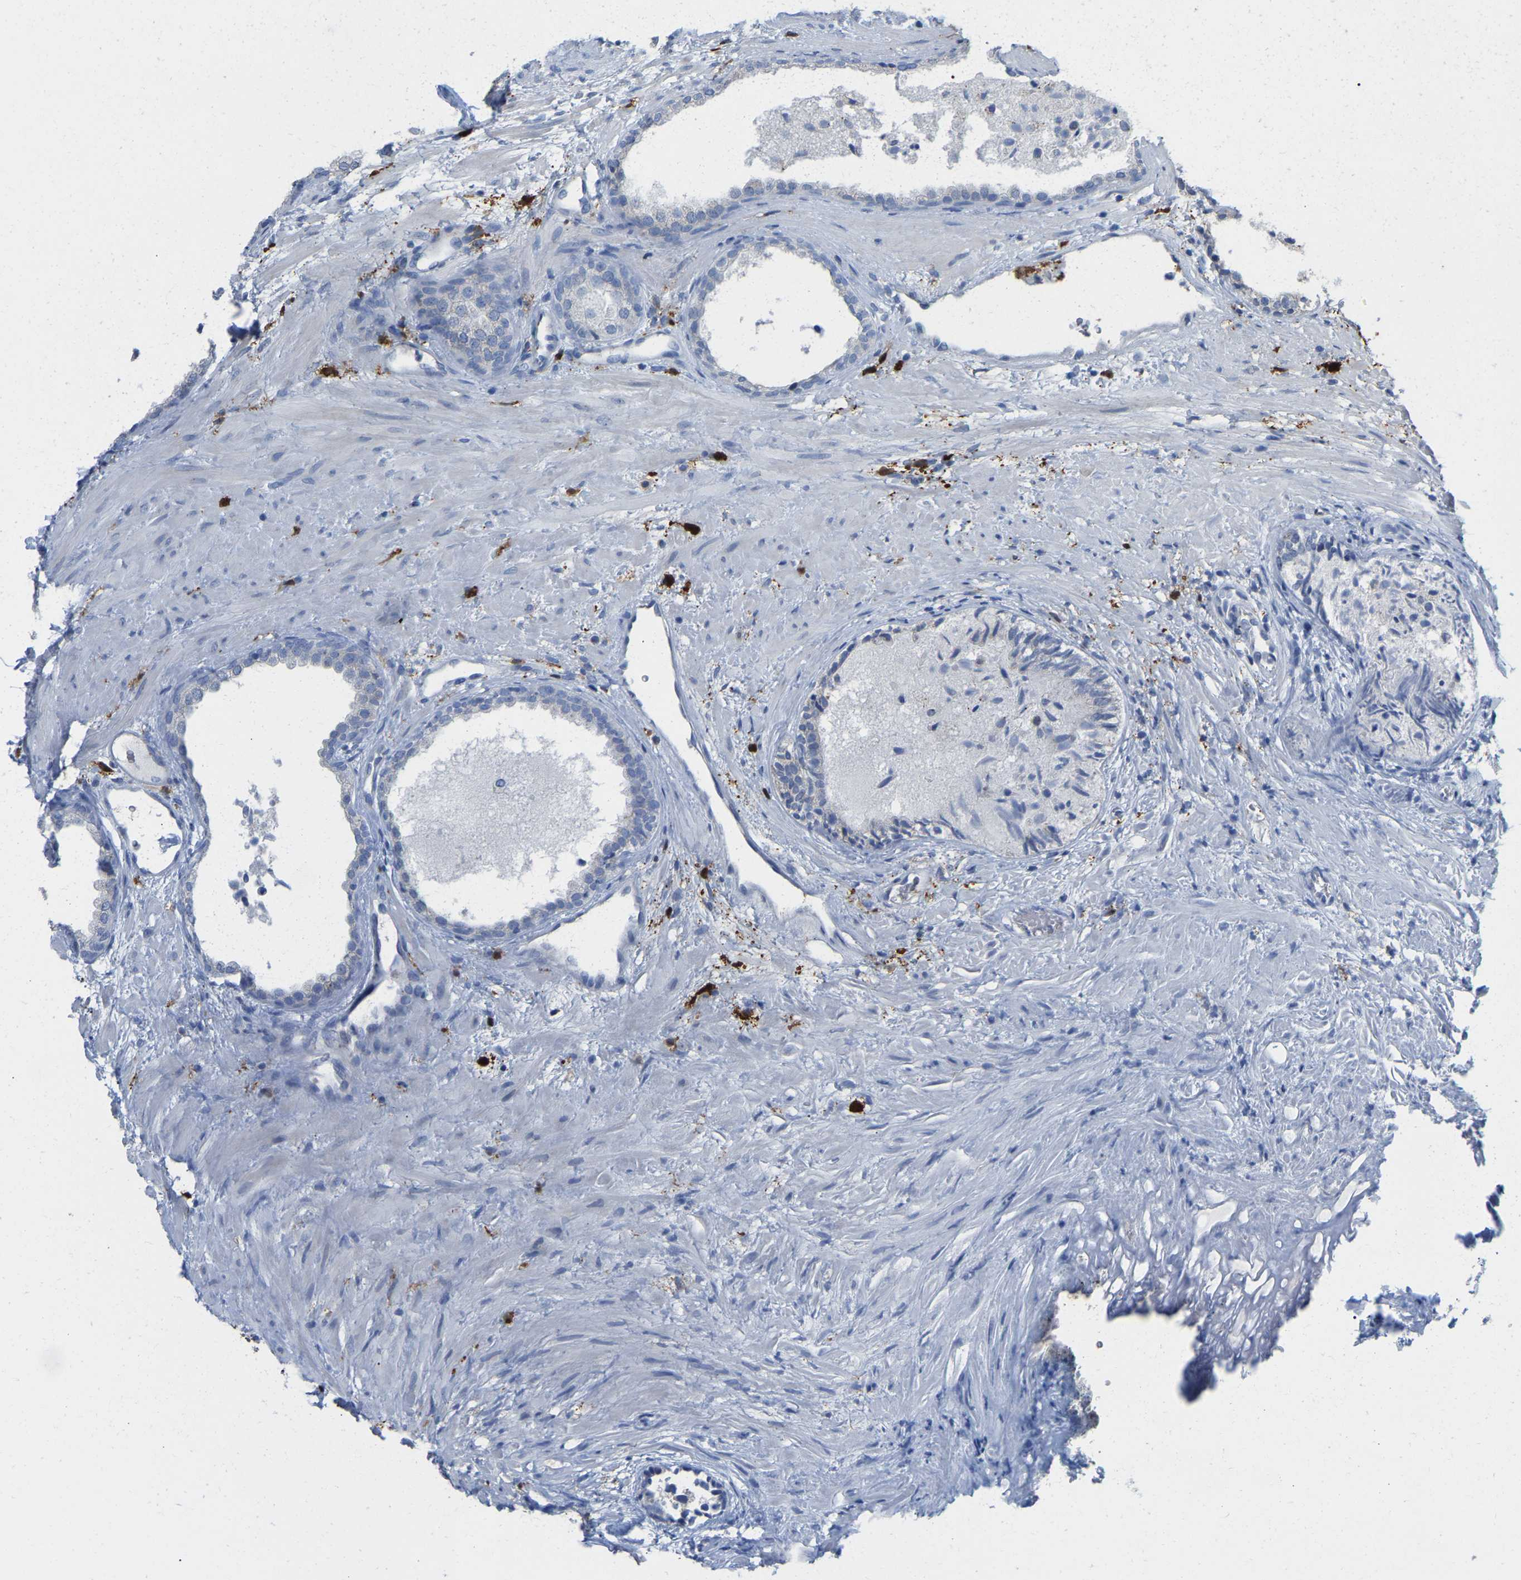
{"staining": {"intensity": "negative", "quantity": "none", "location": "none"}, "tissue": "prostate", "cell_type": "Glandular cells", "image_type": "normal", "snomed": [{"axis": "morphology", "description": "Normal tissue, NOS"}, {"axis": "topography", "description": "Prostate"}], "caption": "The immunohistochemistry (IHC) photomicrograph has no significant expression in glandular cells of prostate. The staining is performed using DAB brown chromogen with nuclei counter-stained in using hematoxylin.", "gene": "ULBP2", "patient": {"sex": "male", "age": 76}}